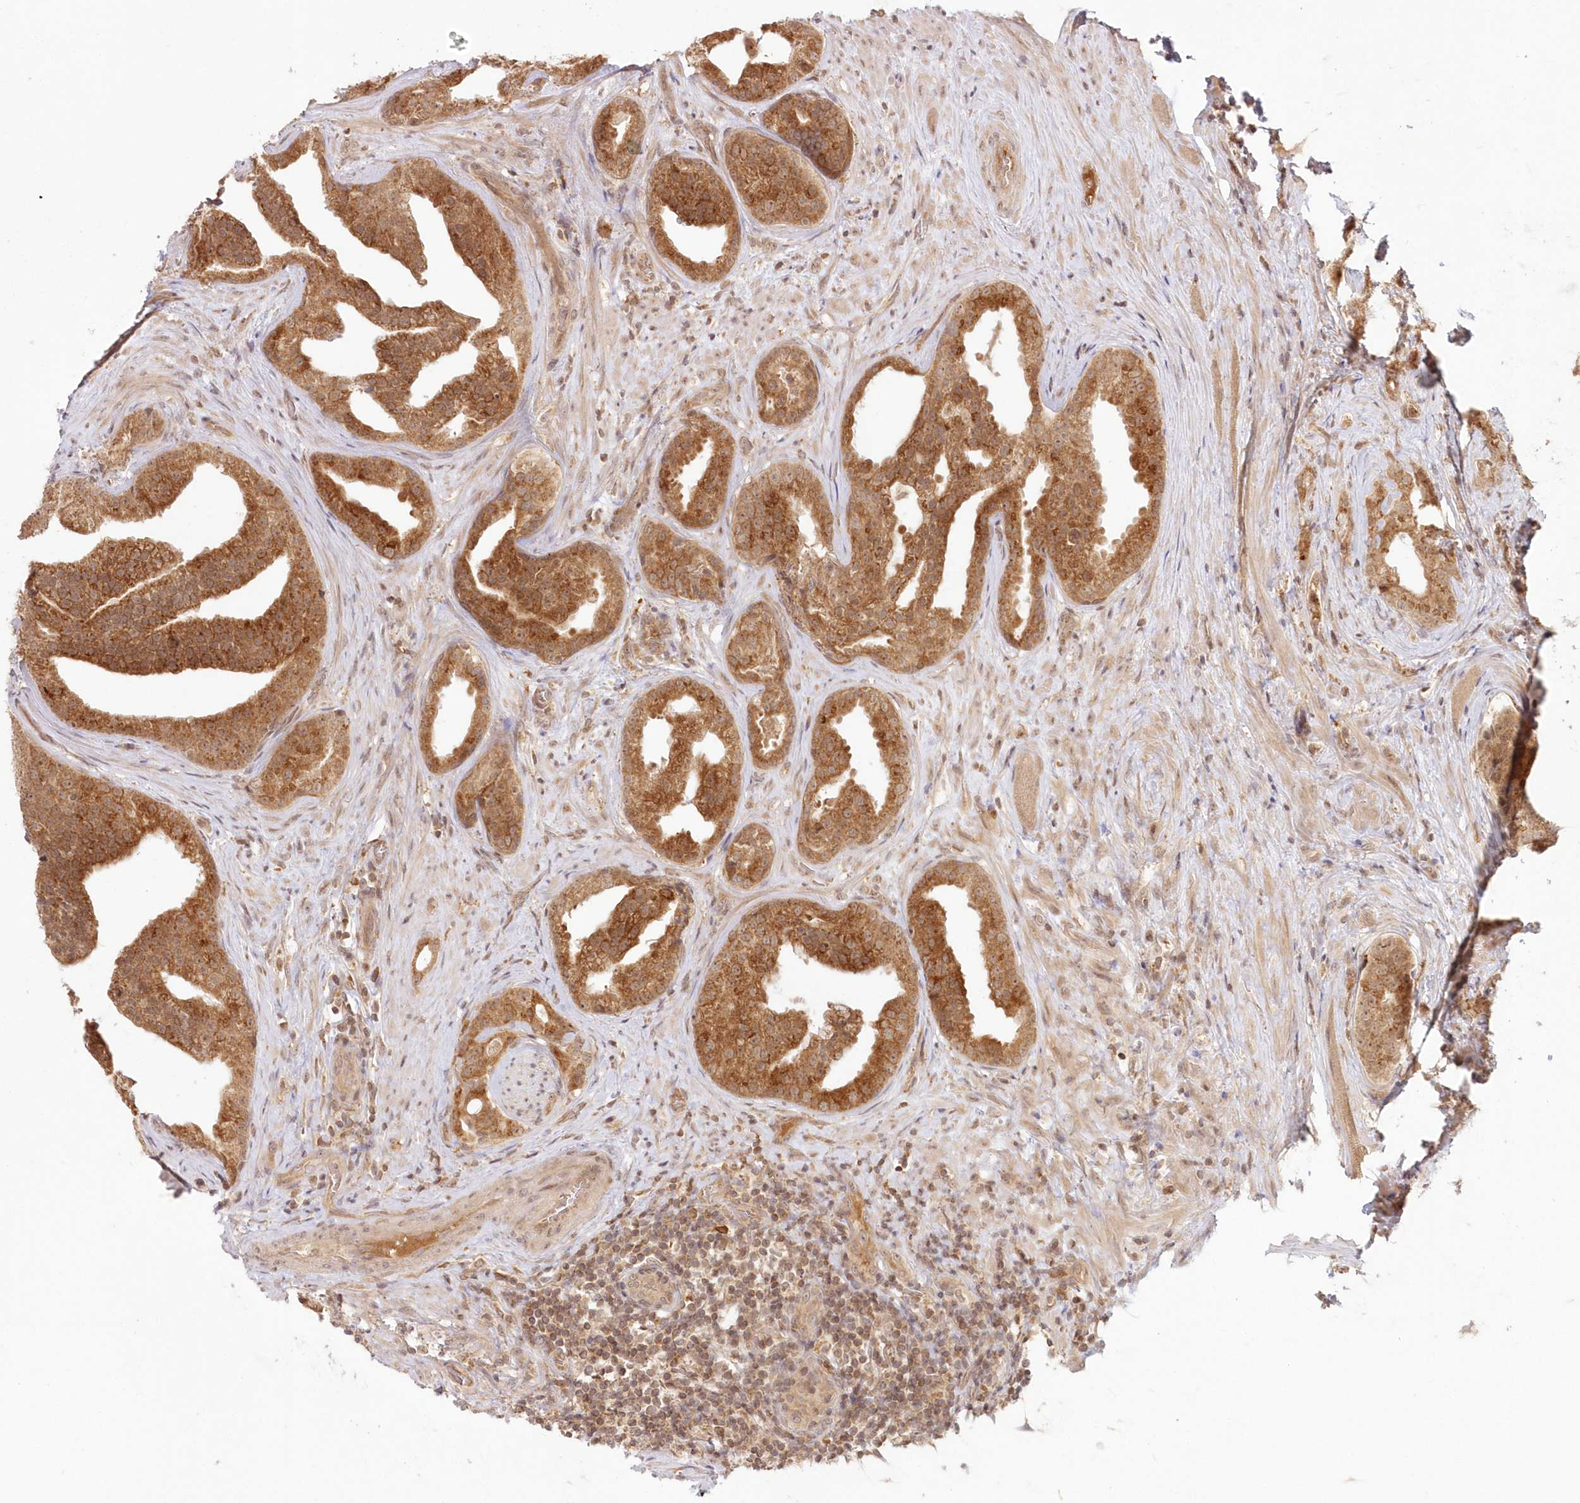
{"staining": {"intensity": "moderate", "quantity": ">75%", "location": "cytoplasmic/membranous"}, "tissue": "prostate cancer", "cell_type": "Tumor cells", "image_type": "cancer", "snomed": [{"axis": "morphology", "description": "Adenocarcinoma, Low grade"}, {"axis": "topography", "description": "Prostate"}], "caption": "Approximately >75% of tumor cells in prostate low-grade adenocarcinoma display moderate cytoplasmic/membranous protein positivity as visualized by brown immunohistochemical staining.", "gene": "MTMR3", "patient": {"sex": "male", "age": 71}}